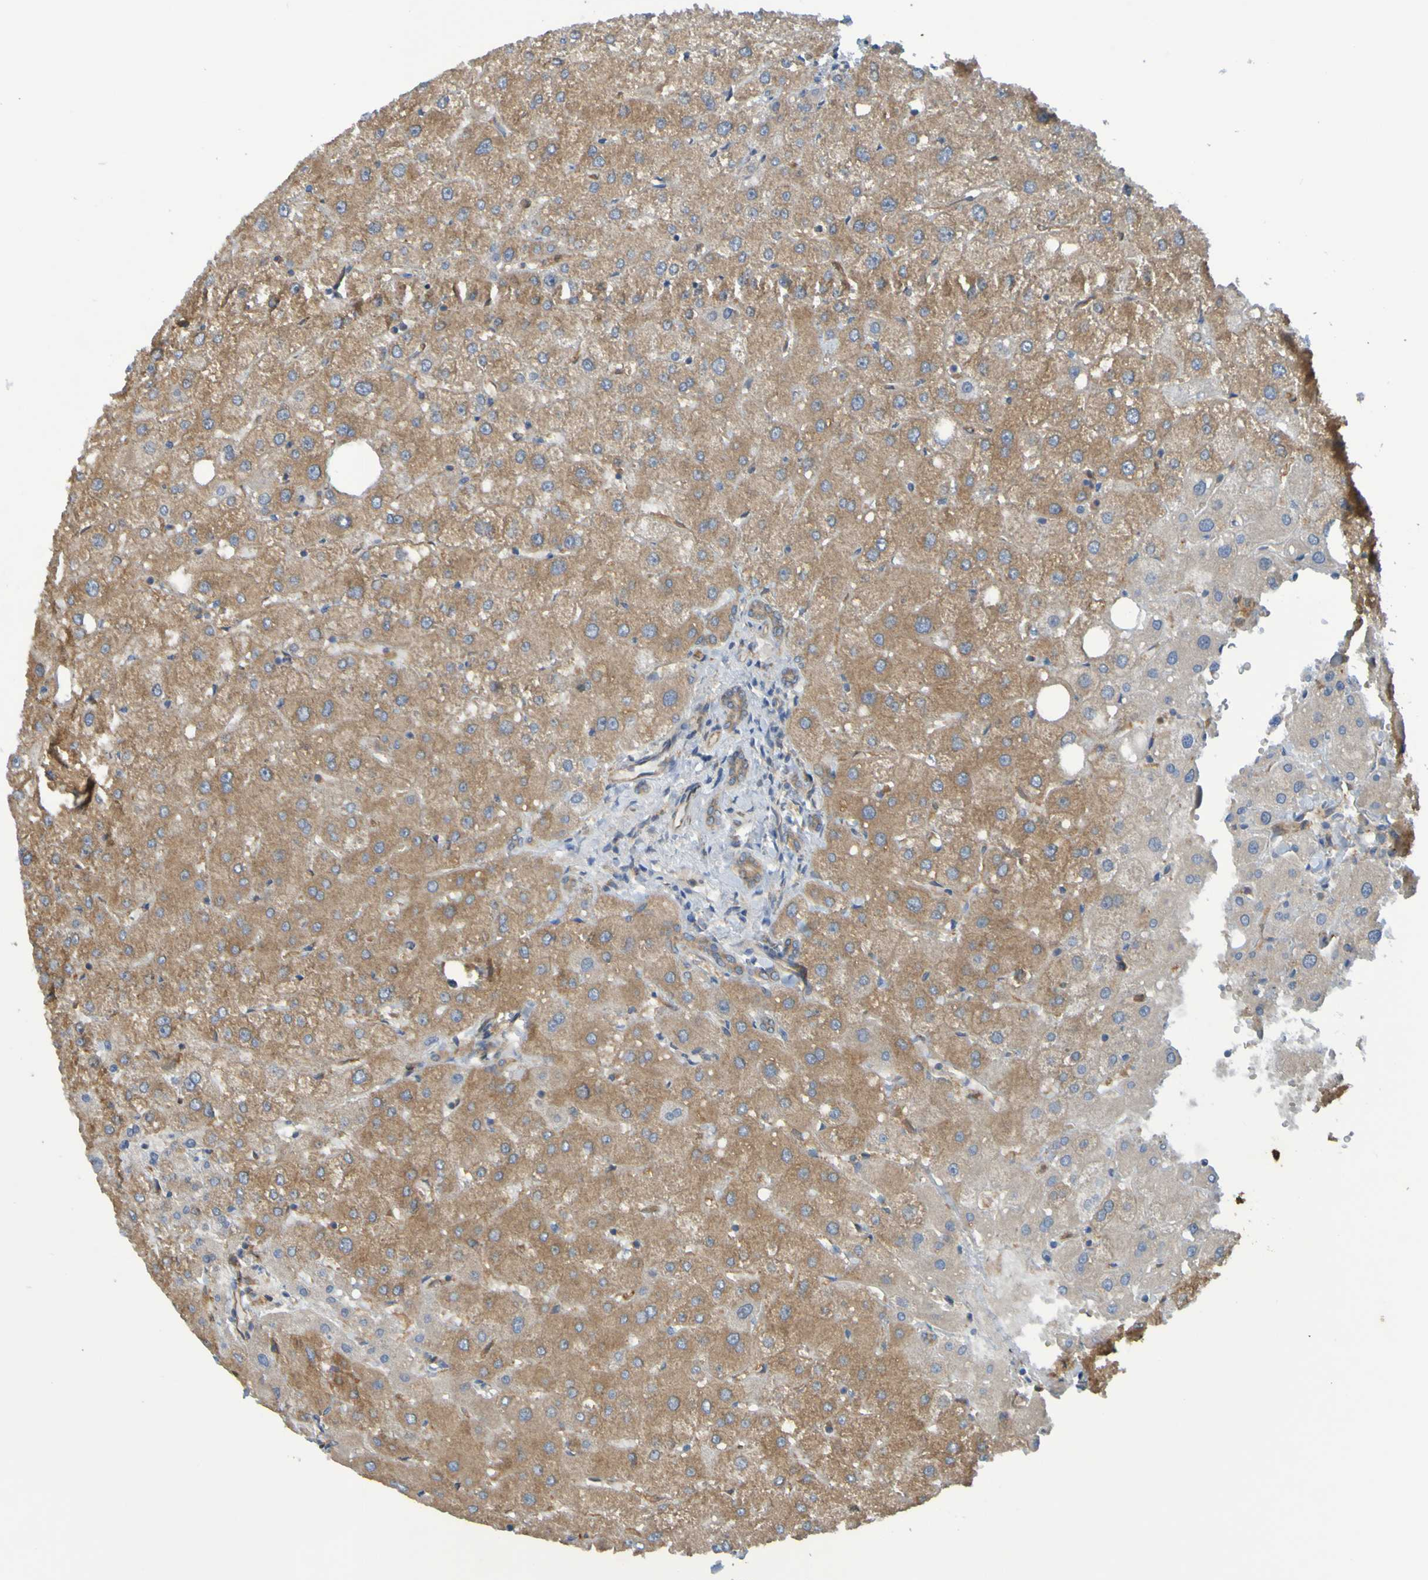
{"staining": {"intensity": "moderate", "quantity": ">75%", "location": "cytoplasmic/membranous"}, "tissue": "liver", "cell_type": "Cholangiocytes", "image_type": "normal", "snomed": [{"axis": "morphology", "description": "Normal tissue, NOS"}, {"axis": "topography", "description": "Liver"}], "caption": "Cholangiocytes show moderate cytoplasmic/membranous expression in approximately >75% of cells in benign liver.", "gene": "DNAJC4", "patient": {"sex": "male", "age": 73}}